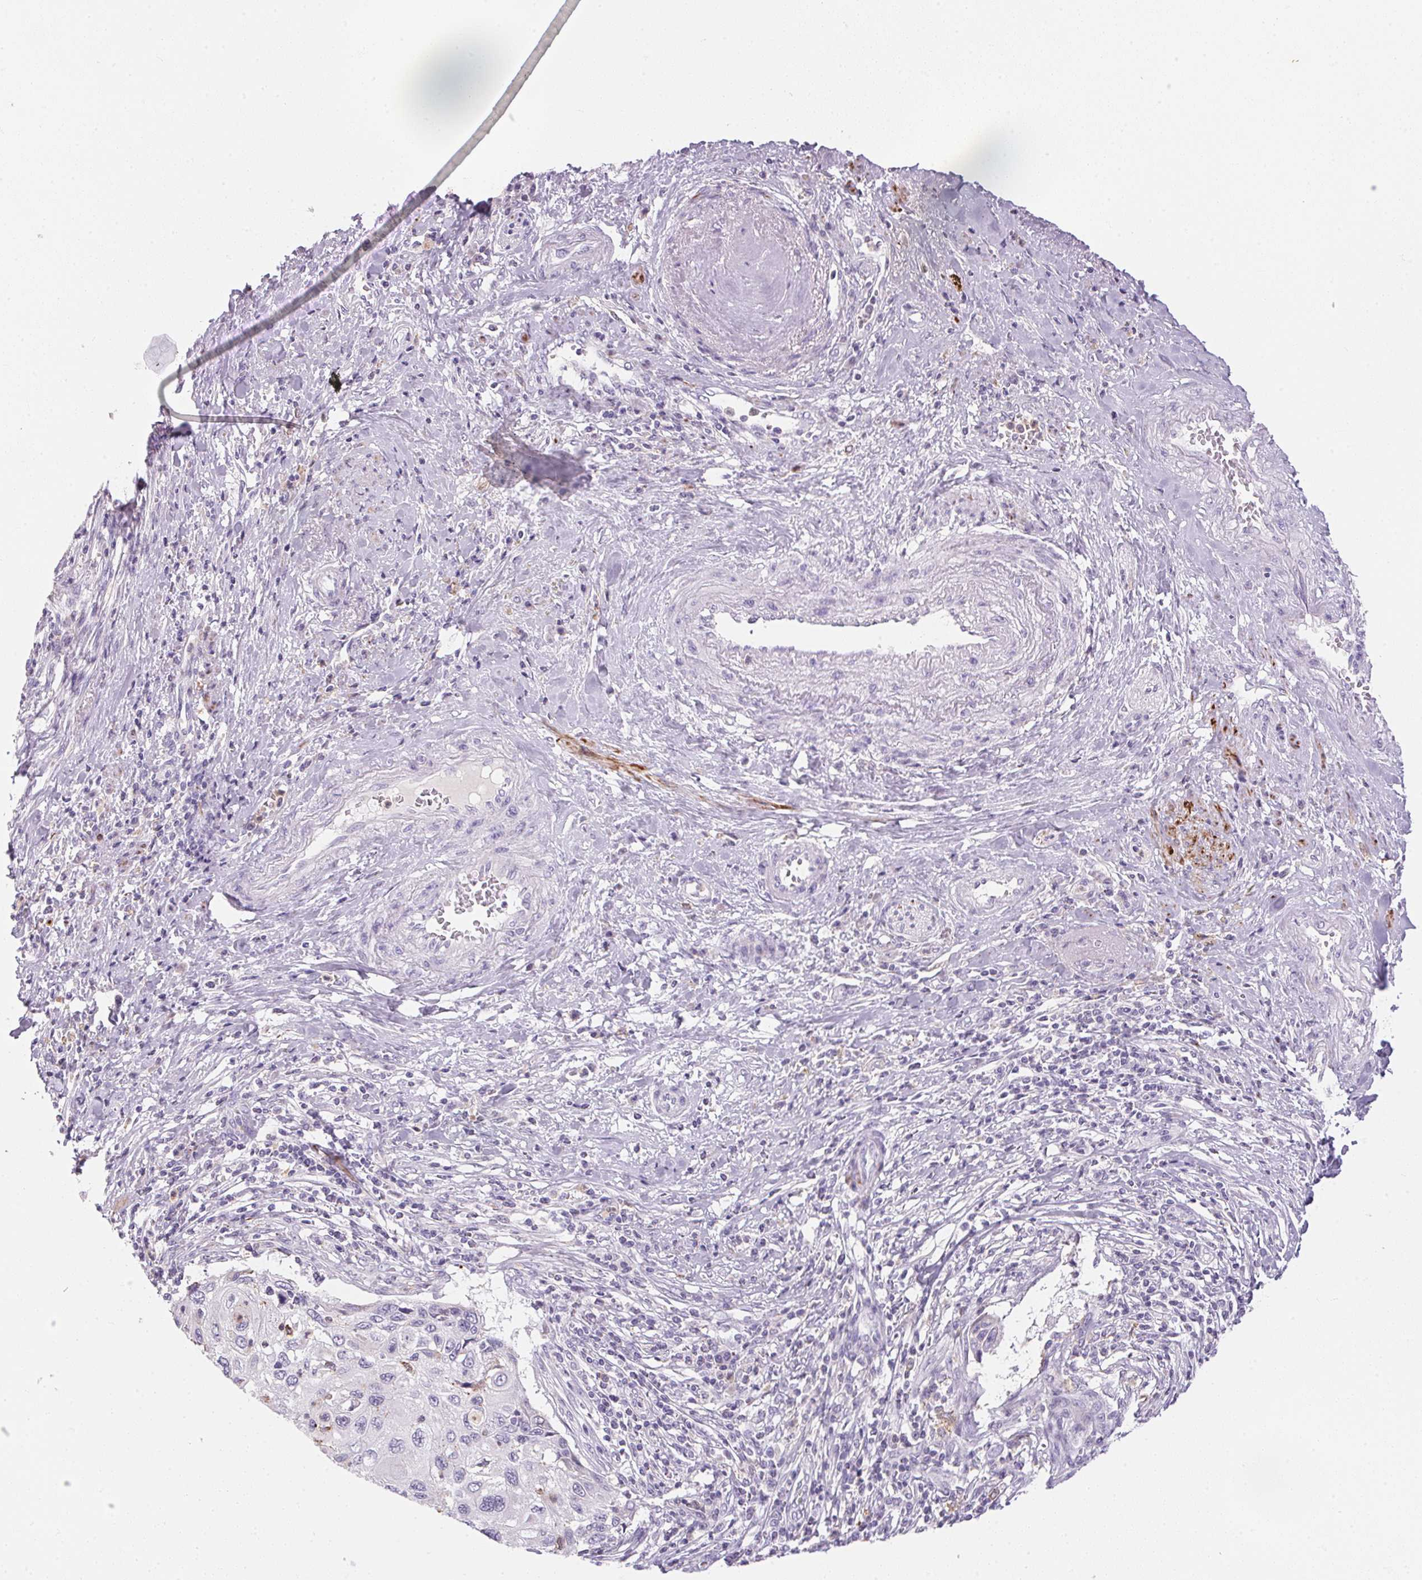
{"staining": {"intensity": "negative", "quantity": "none", "location": "none"}, "tissue": "cervical cancer", "cell_type": "Tumor cells", "image_type": "cancer", "snomed": [{"axis": "morphology", "description": "Squamous cell carcinoma, NOS"}, {"axis": "topography", "description": "Cervix"}], "caption": "Immunohistochemistry photomicrograph of human cervical cancer stained for a protein (brown), which reveals no expression in tumor cells. (DAB immunohistochemistry, high magnification).", "gene": "ECPAS", "patient": {"sex": "female", "age": 70}}